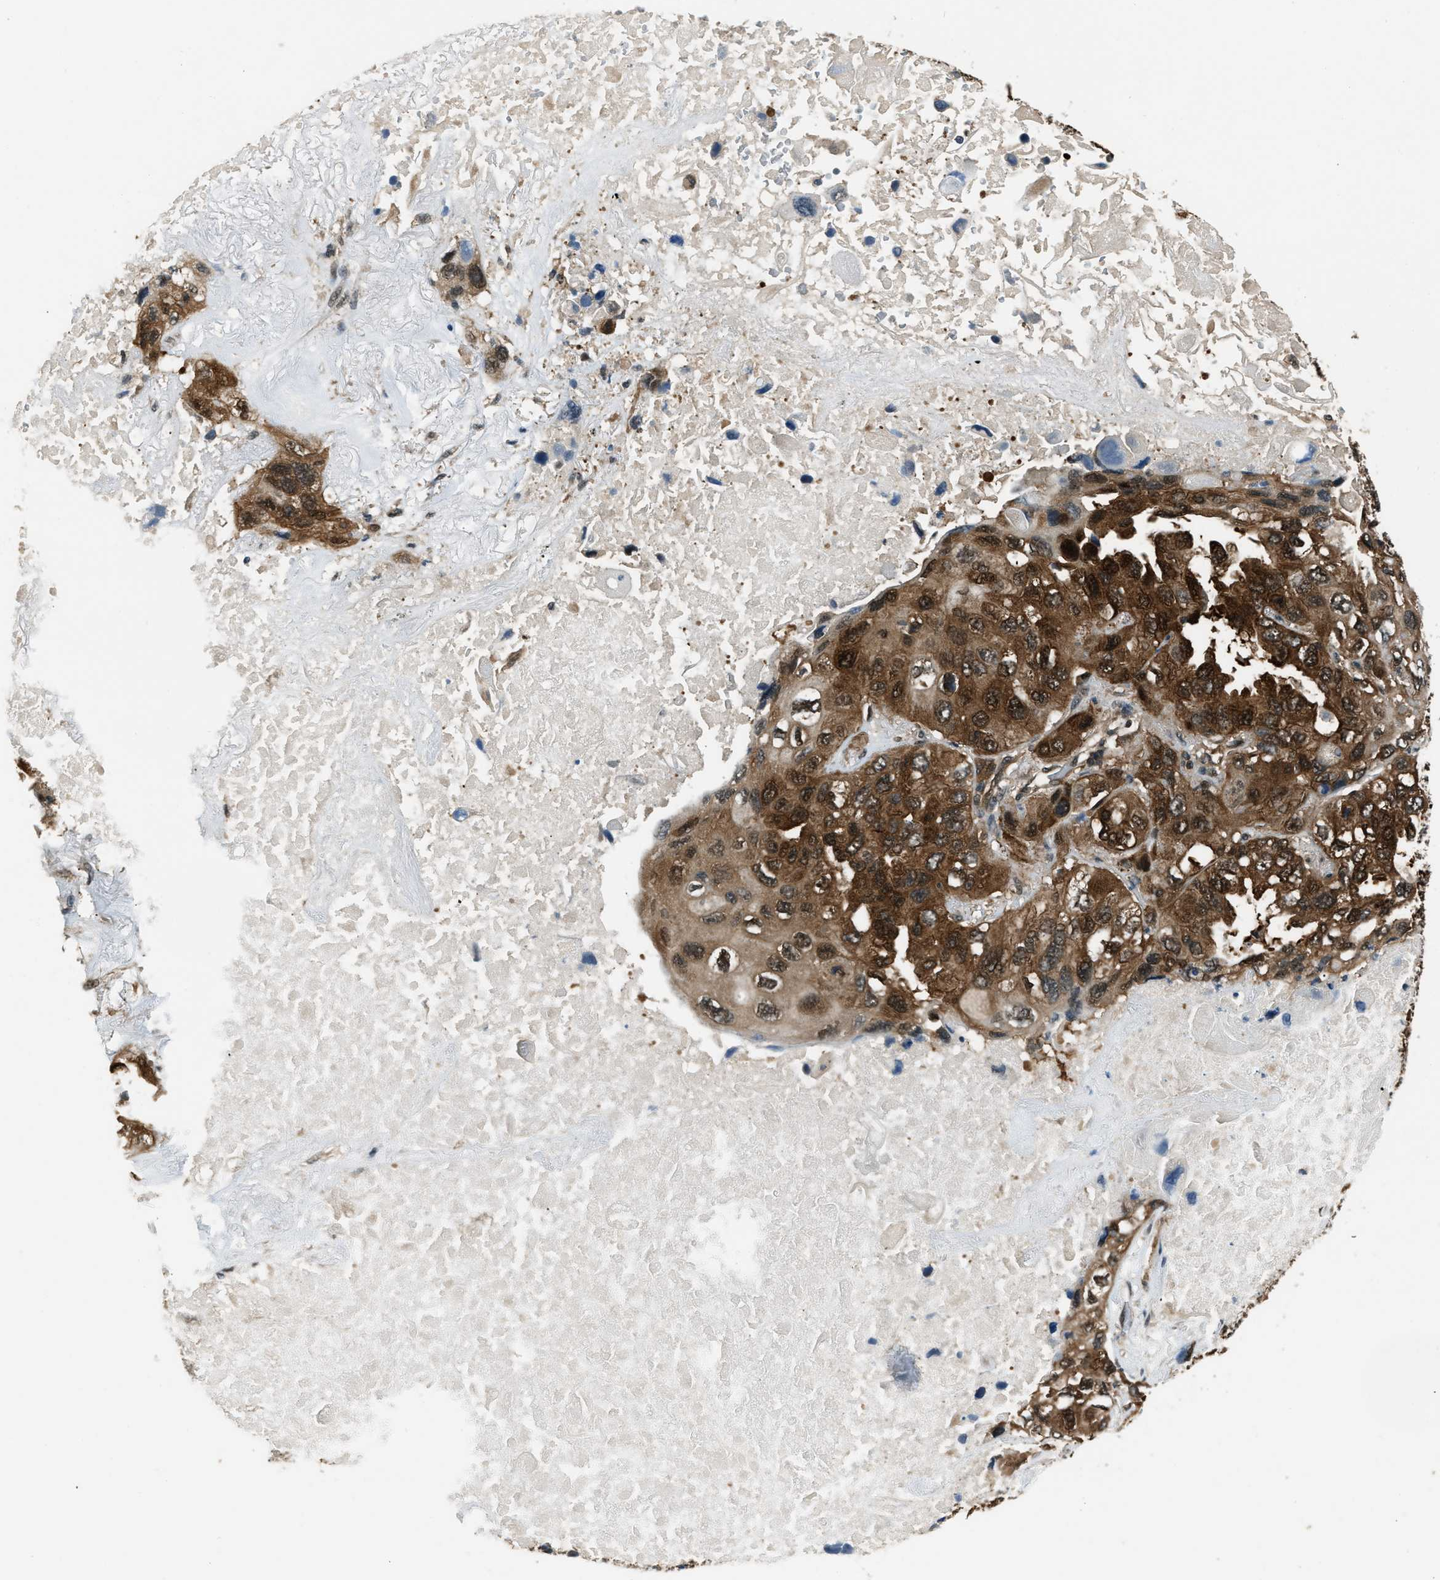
{"staining": {"intensity": "strong", "quantity": ">75%", "location": "cytoplasmic/membranous,nuclear"}, "tissue": "lung cancer", "cell_type": "Tumor cells", "image_type": "cancer", "snomed": [{"axis": "morphology", "description": "Squamous cell carcinoma, NOS"}, {"axis": "topography", "description": "Lung"}], "caption": "A photomicrograph showing strong cytoplasmic/membranous and nuclear positivity in about >75% of tumor cells in lung squamous cell carcinoma, as visualized by brown immunohistochemical staining.", "gene": "NUDCD3", "patient": {"sex": "female", "age": 73}}